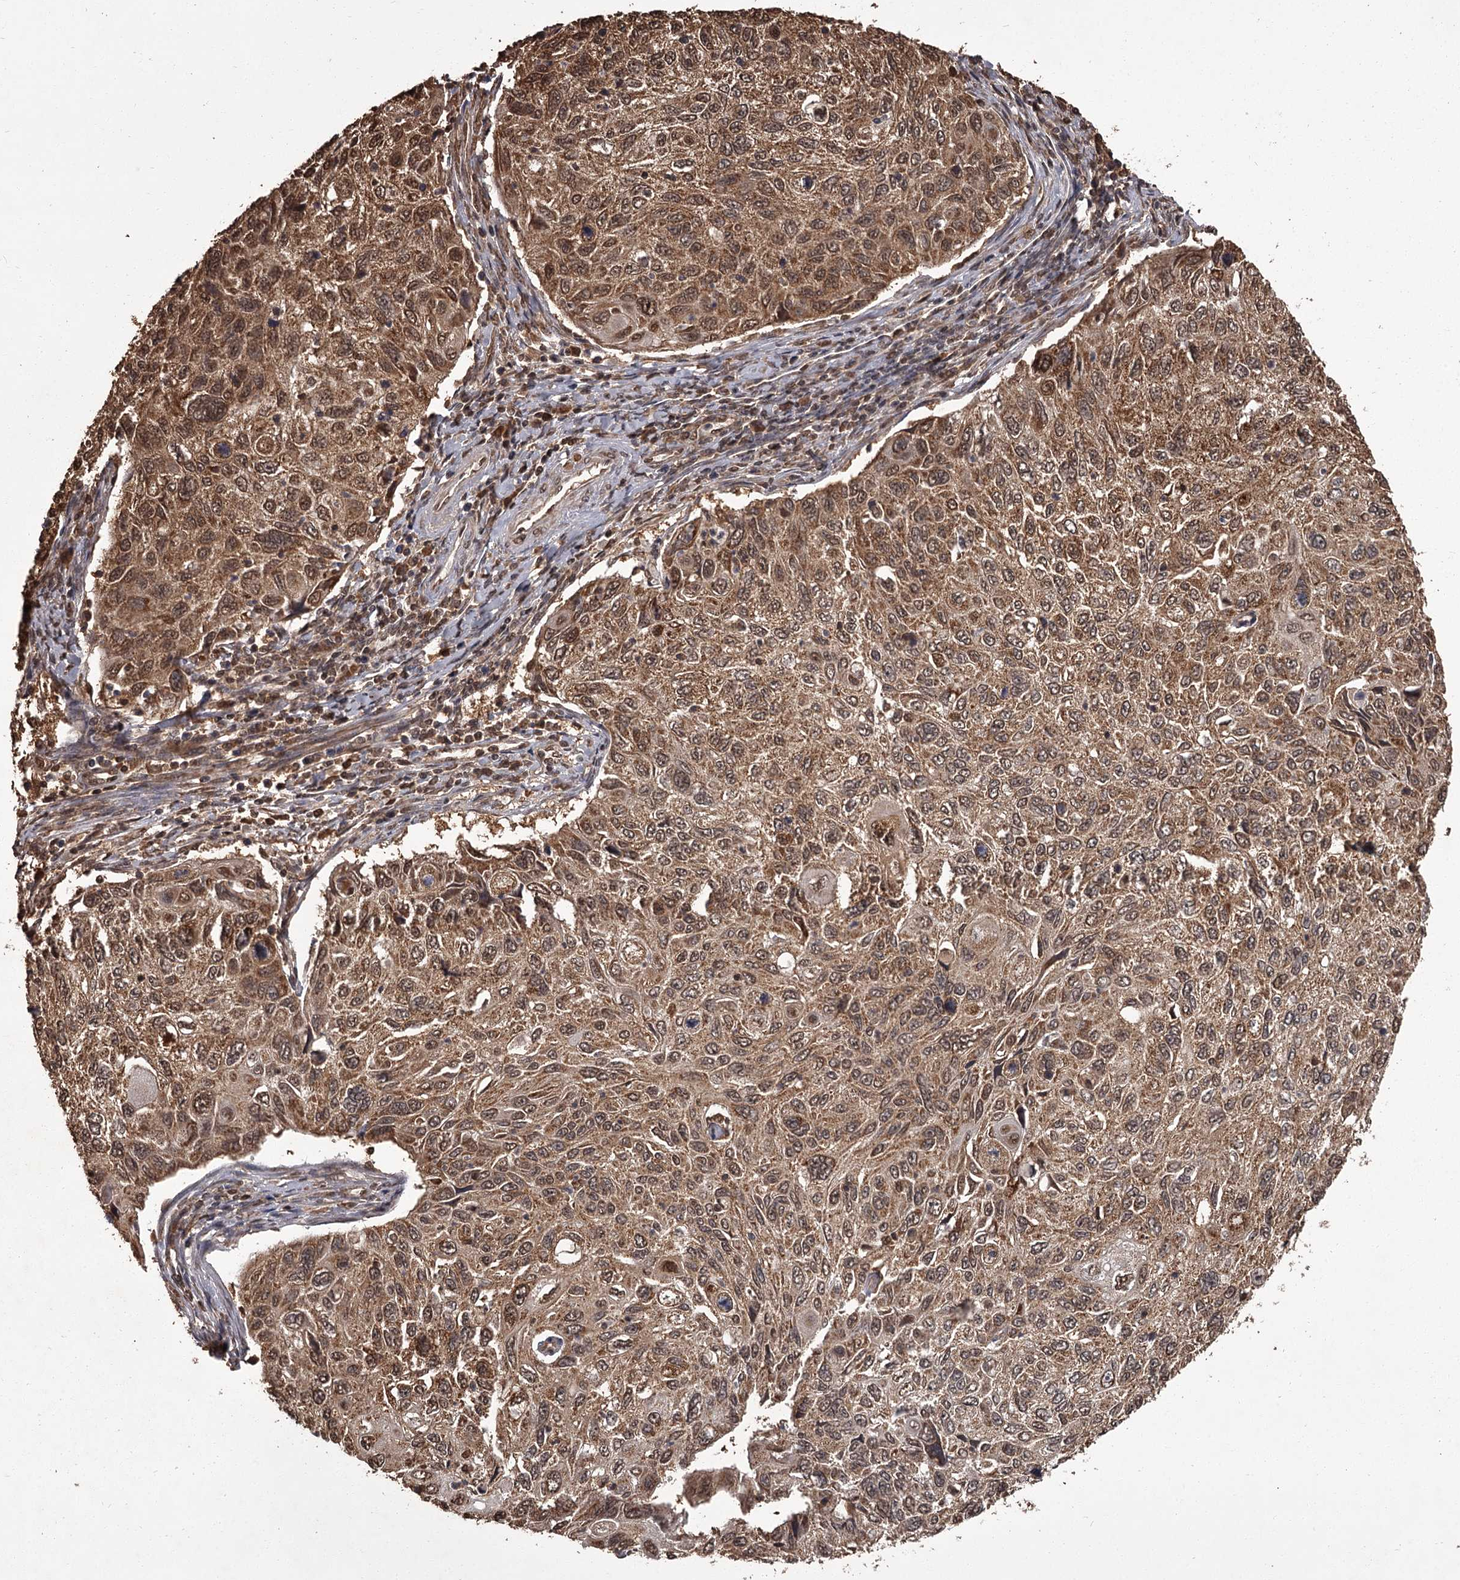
{"staining": {"intensity": "moderate", "quantity": ">75%", "location": "cytoplasmic/membranous,nuclear"}, "tissue": "cervical cancer", "cell_type": "Tumor cells", "image_type": "cancer", "snomed": [{"axis": "morphology", "description": "Squamous cell carcinoma, NOS"}, {"axis": "topography", "description": "Cervix"}], "caption": "Cervical cancer (squamous cell carcinoma) stained with a brown dye demonstrates moderate cytoplasmic/membranous and nuclear positive staining in about >75% of tumor cells.", "gene": "NPRL2", "patient": {"sex": "female", "age": 70}}